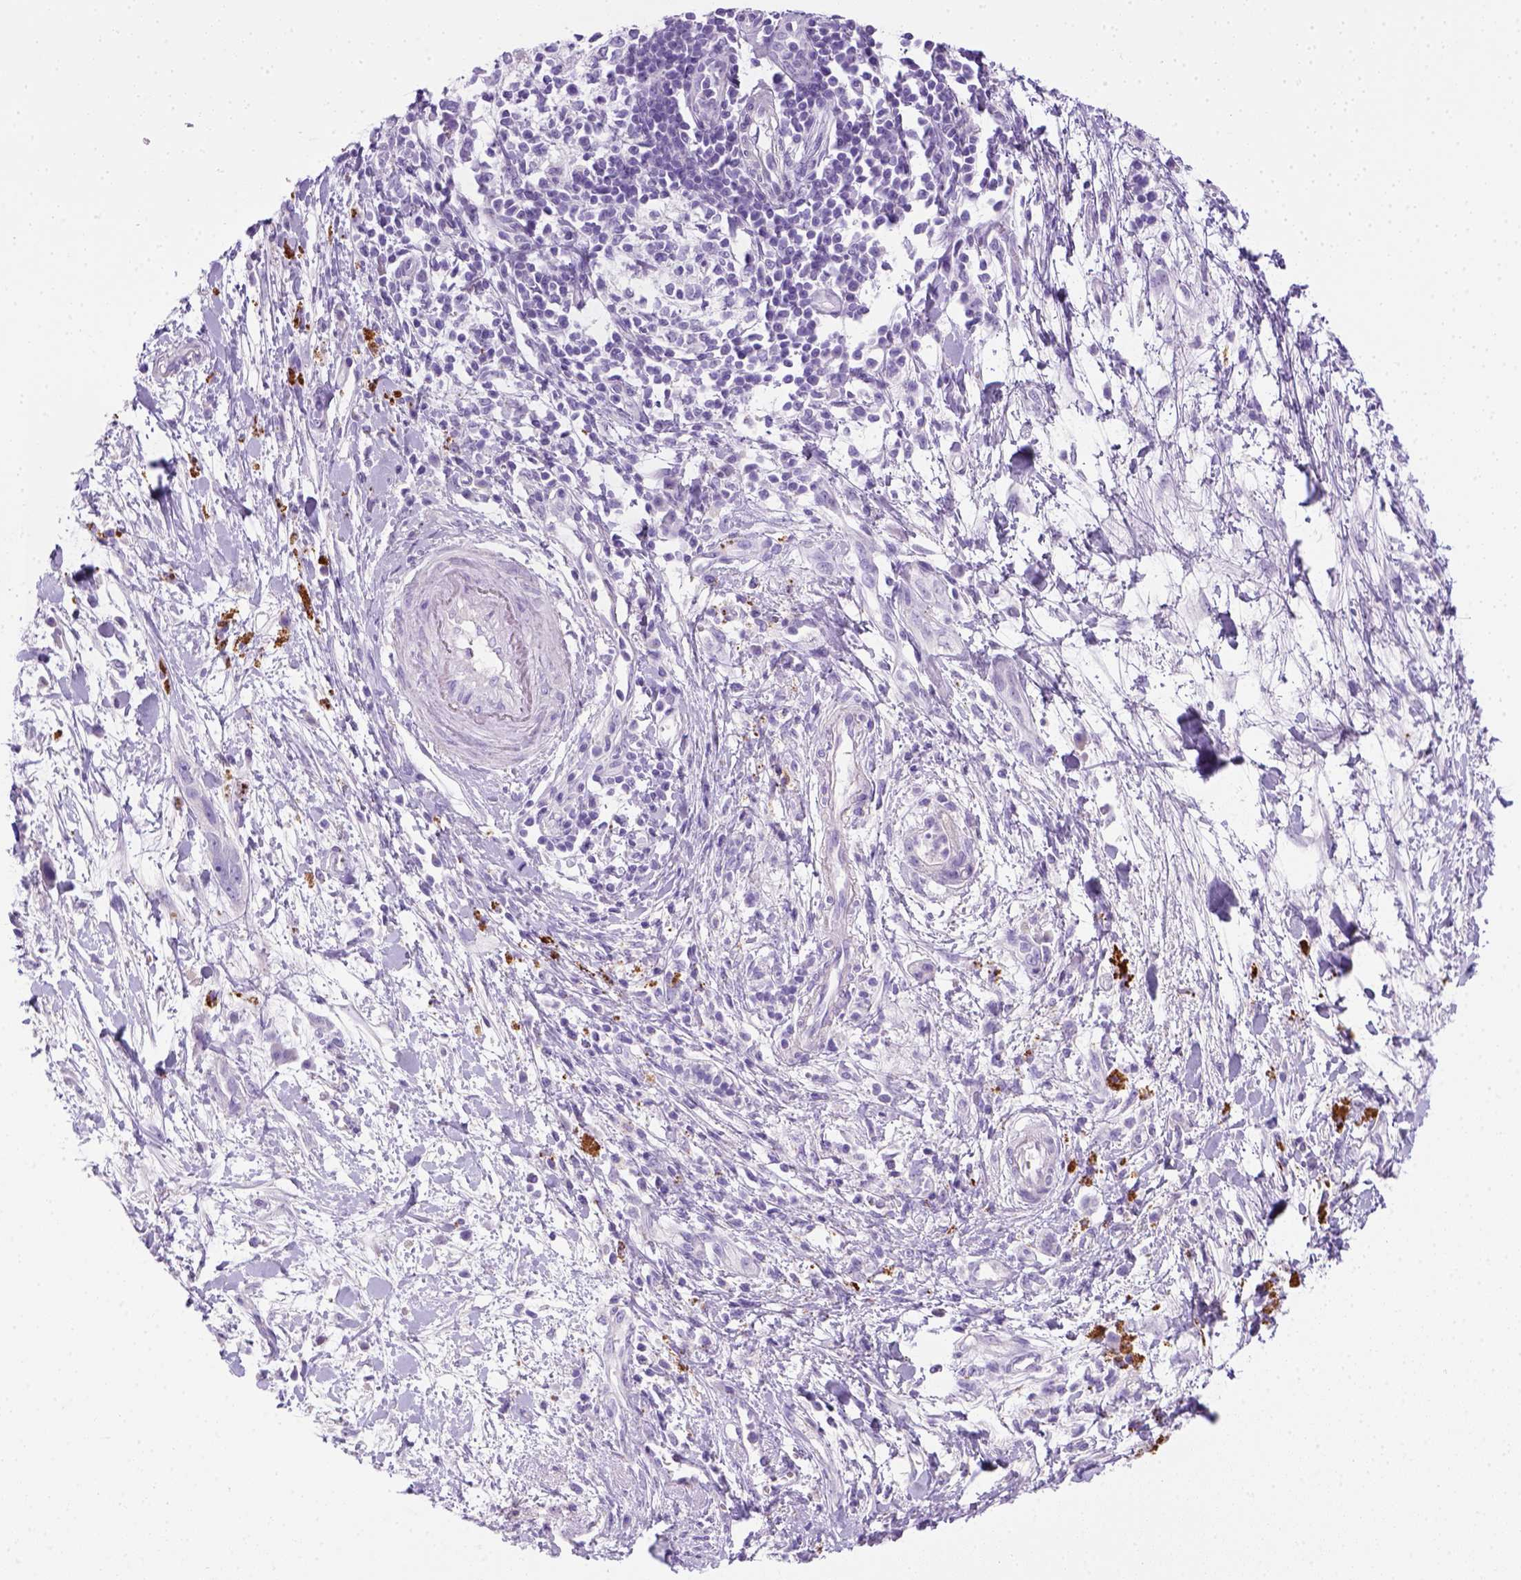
{"staining": {"intensity": "negative", "quantity": "none", "location": "none"}, "tissue": "pancreatic cancer", "cell_type": "Tumor cells", "image_type": "cancer", "snomed": [{"axis": "morphology", "description": "Normal tissue, NOS"}, {"axis": "morphology", "description": "Adenocarcinoma, NOS"}, {"axis": "topography", "description": "Lymph node"}, {"axis": "topography", "description": "Pancreas"}], "caption": "Pancreatic cancer stained for a protein using immunohistochemistry displays no positivity tumor cells.", "gene": "KRT71", "patient": {"sex": "female", "age": 58}}